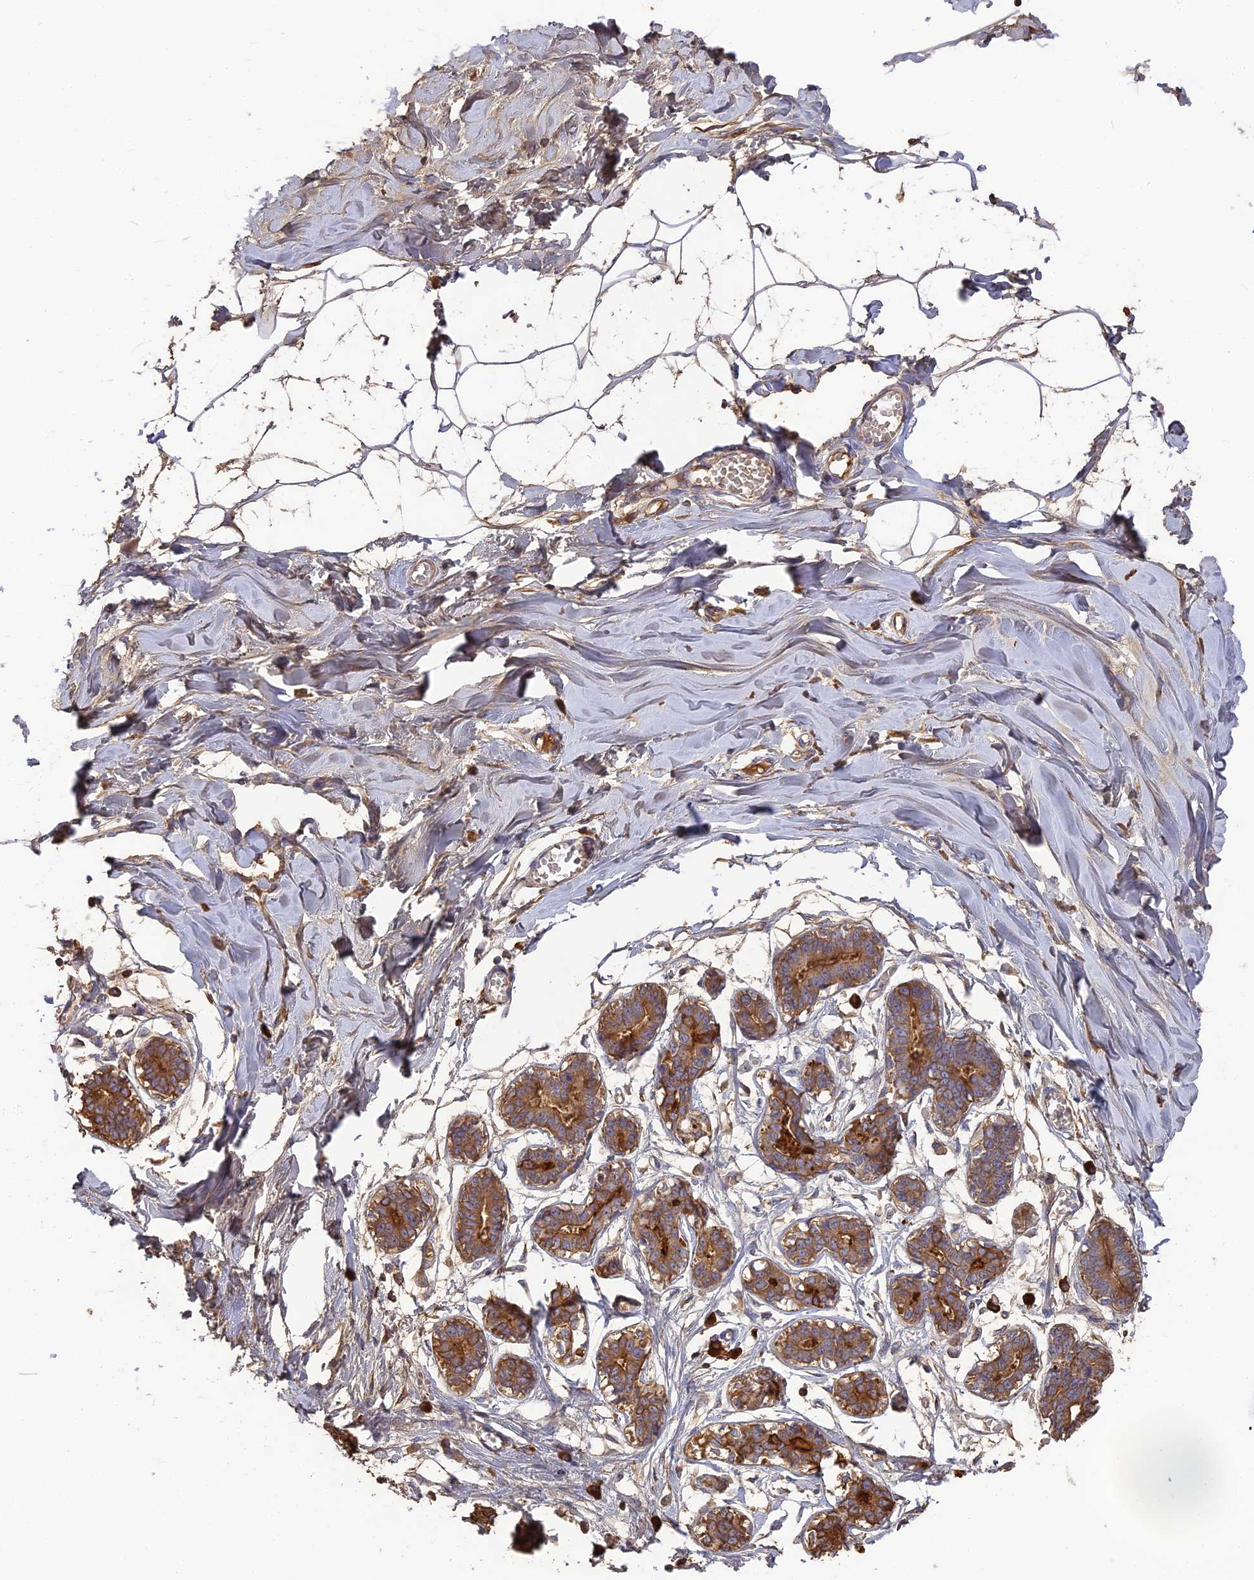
{"staining": {"intensity": "weak", "quantity": "25%-75%", "location": "cytoplasmic/membranous"}, "tissue": "breast", "cell_type": "Adipocytes", "image_type": "normal", "snomed": [{"axis": "morphology", "description": "Normal tissue, NOS"}, {"axis": "topography", "description": "Breast"}], "caption": "IHC staining of benign breast, which displays low levels of weak cytoplasmic/membranous expression in approximately 25%-75% of adipocytes indicating weak cytoplasmic/membranous protein staining. The staining was performed using DAB (brown) for protein detection and nuclei were counterstained in hematoxylin (blue).", "gene": "ERMAP", "patient": {"sex": "female", "age": 27}}